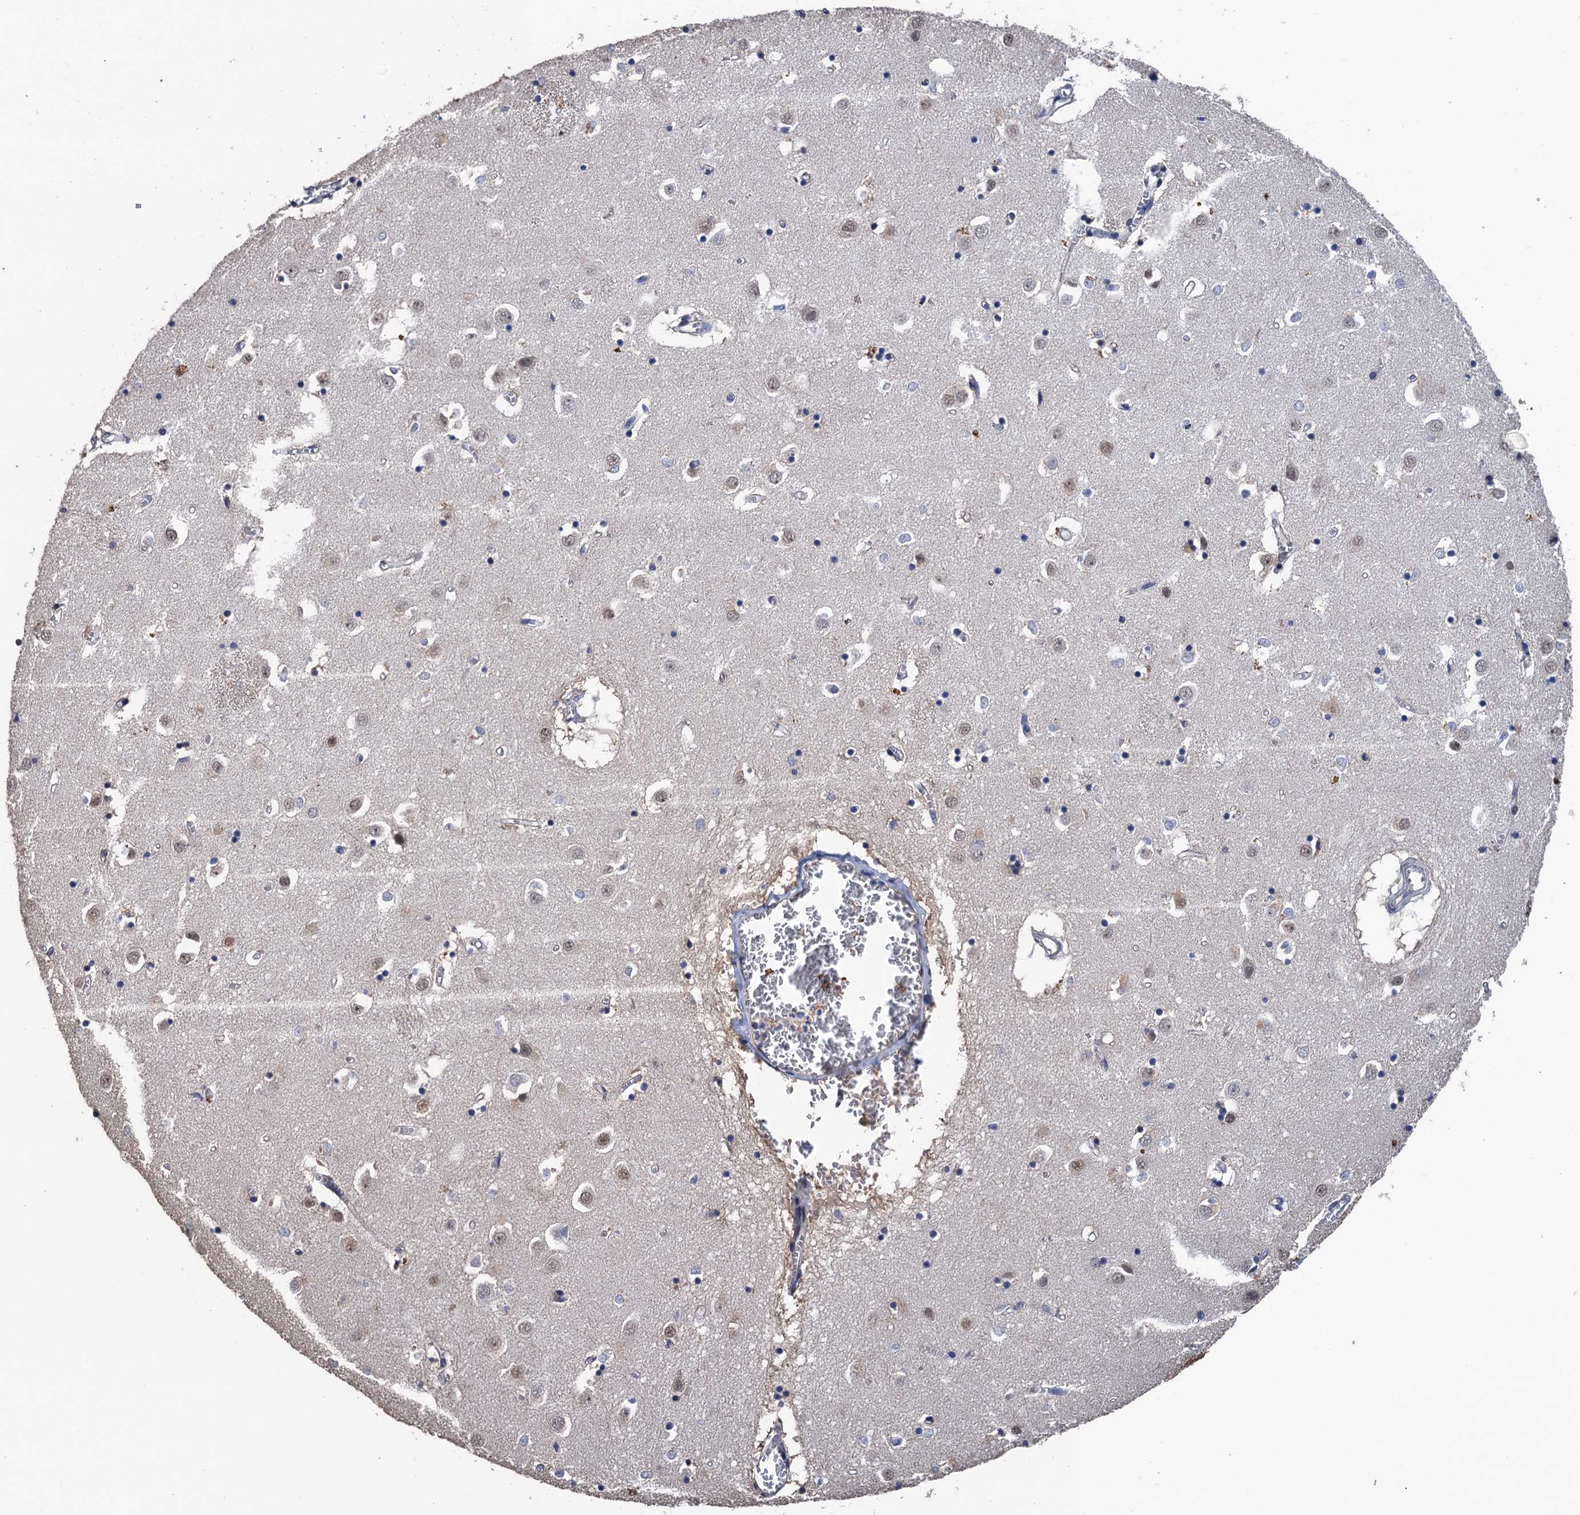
{"staining": {"intensity": "moderate", "quantity": "<25%", "location": "nuclear"}, "tissue": "caudate", "cell_type": "Glial cells", "image_type": "normal", "snomed": [{"axis": "morphology", "description": "Normal tissue, NOS"}, {"axis": "topography", "description": "Lateral ventricle wall"}], "caption": "High-power microscopy captured an IHC micrograph of unremarkable caudate, revealing moderate nuclear staining in approximately <25% of glial cells. The protein of interest is shown in brown color, while the nuclei are stained blue.", "gene": "ART5", "patient": {"sex": "male", "age": 70}}